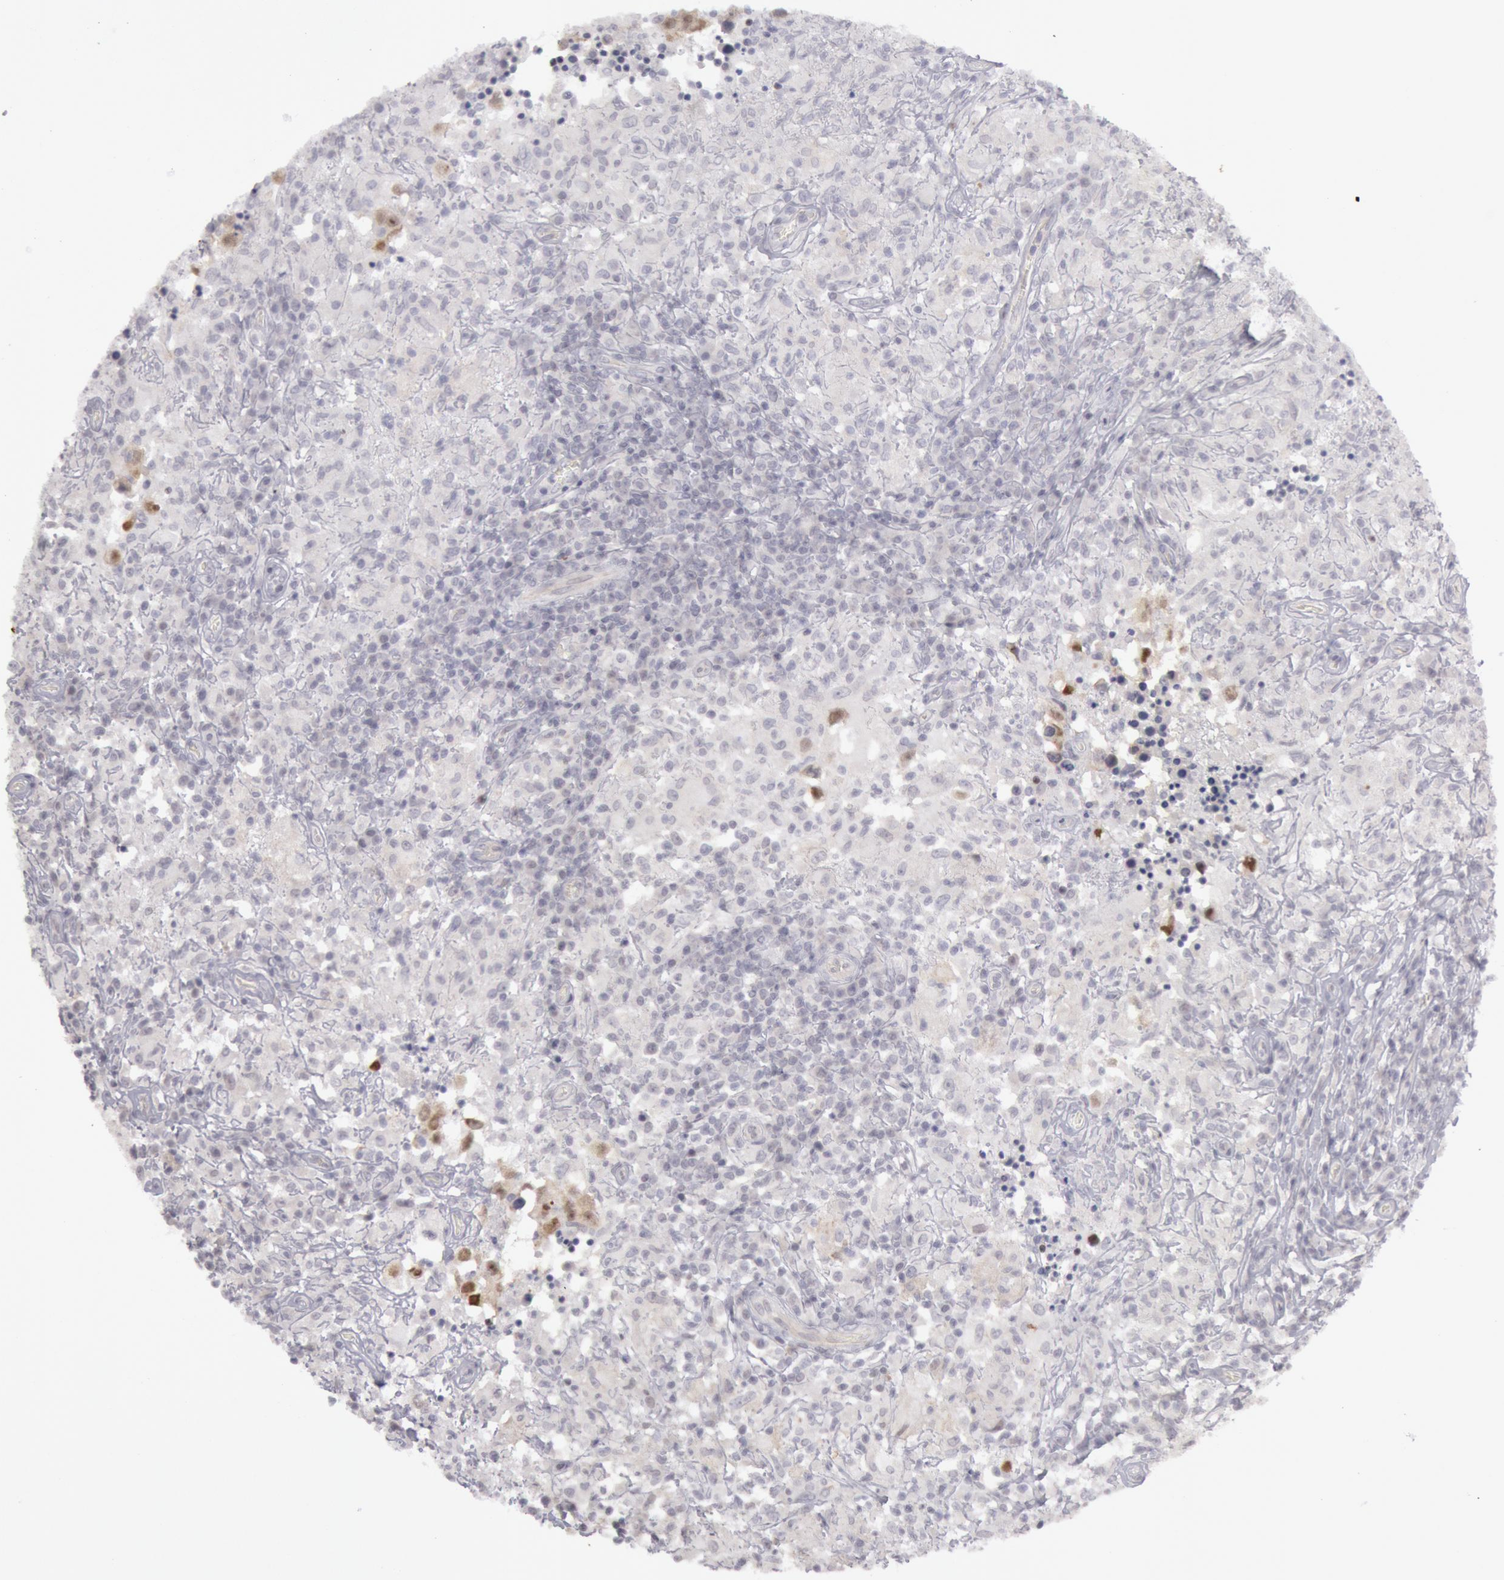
{"staining": {"intensity": "negative", "quantity": "none", "location": "none"}, "tissue": "testis cancer", "cell_type": "Tumor cells", "image_type": "cancer", "snomed": [{"axis": "morphology", "description": "Seminoma, NOS"}, {"axis": "topography", "description": "Testis"}], "caption": "DAB (3,3'-diaminobenzidine) immunohistochemical staining of testis cancer (seminoma) demonstrates no significant staining in tumor cells.", "gene": "JOSD1", "patient": {"sex": "male", "age": 34}}